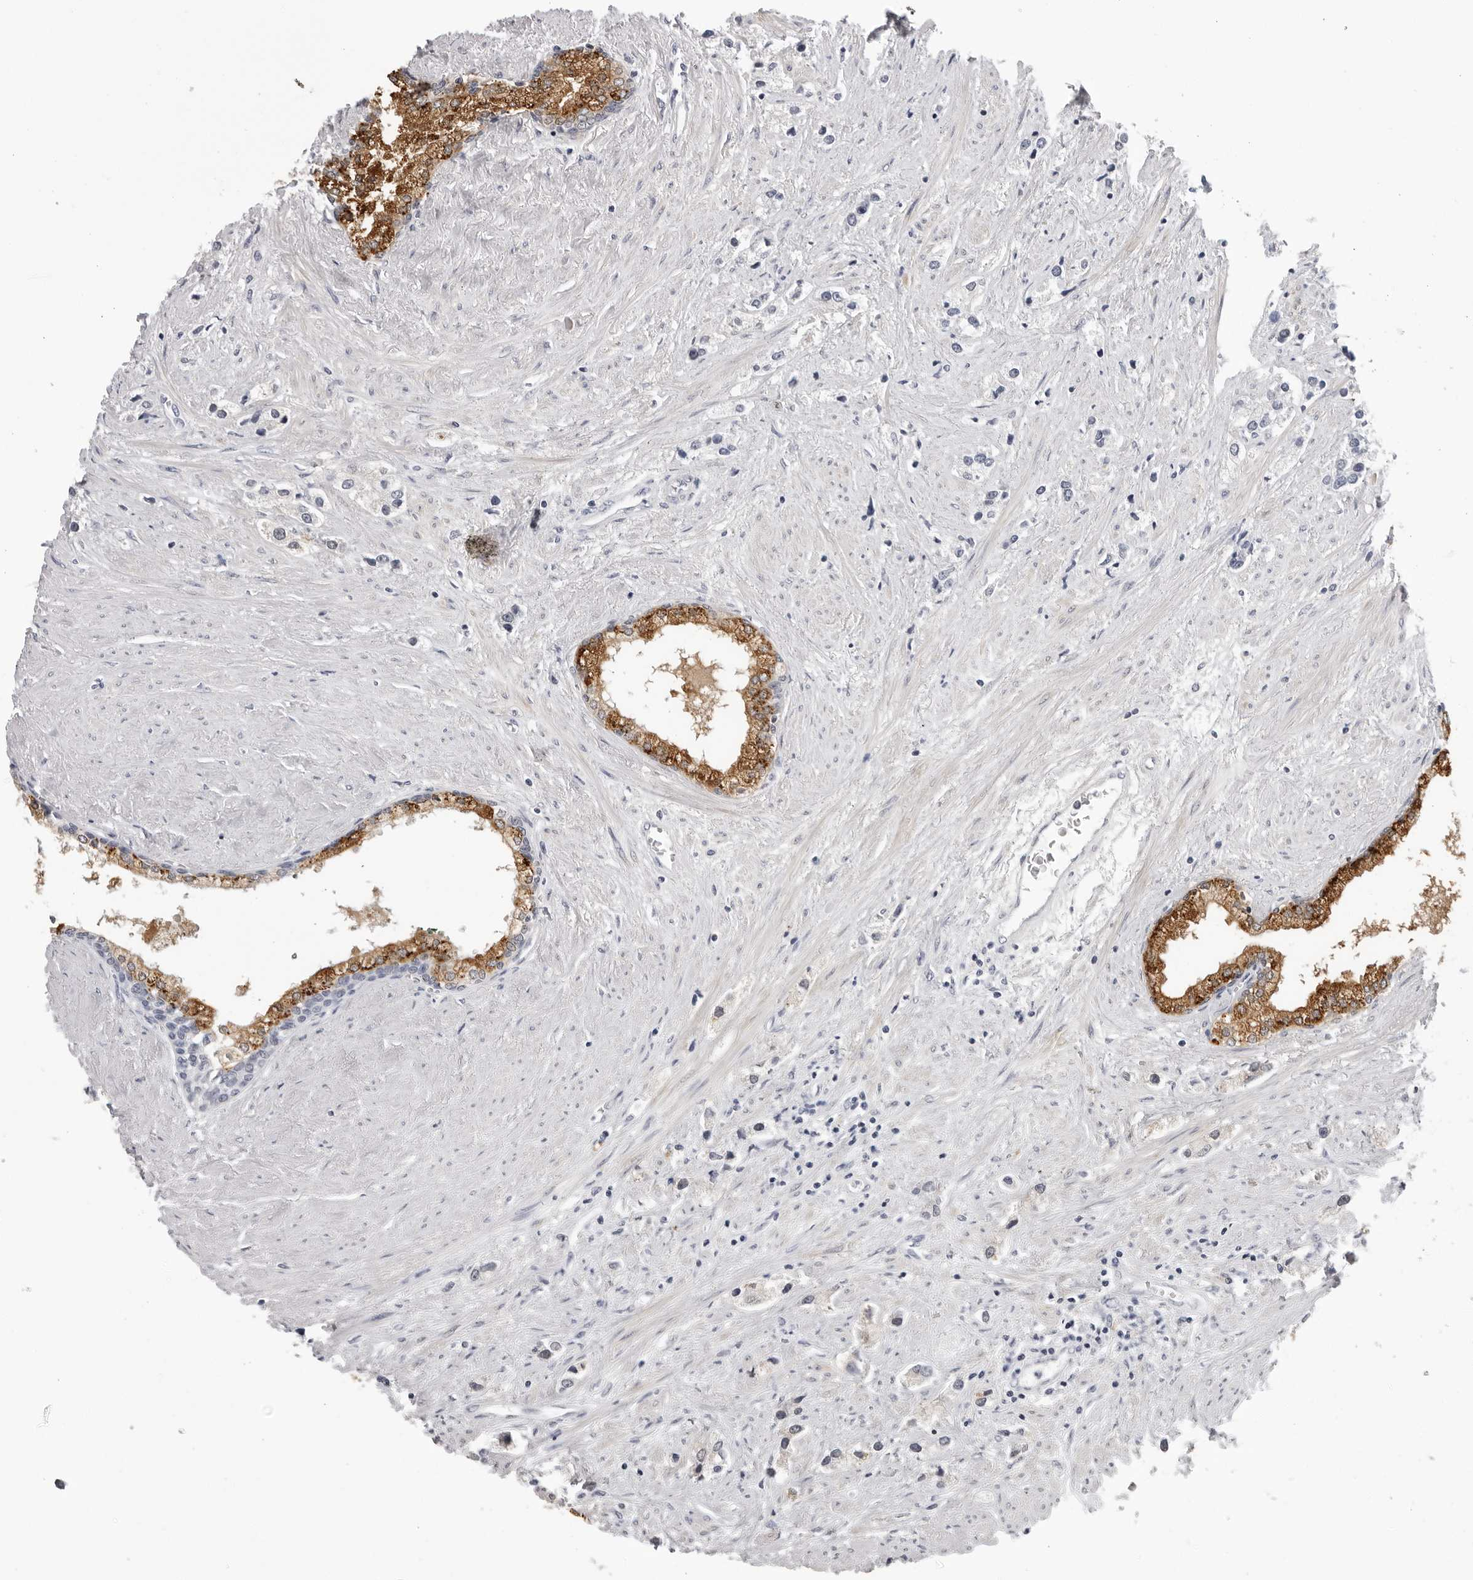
{"staining": {"intensity": "negative", "quantity": "none", "location": "none"}, "tissue": "prostate cancer", "cell_type": "Tumor cells", "image_type": "cancer", "snomed": [{"axis": "morphology", "description": "Adenocarcinoma, High grade"}, {"axis": "topography", "description": "Prostate"}], "caption": "Photomicrograph shows no protein positivity in tumor cells of prostate adenocarcinoma (high-grade) tissue.", "gene": "ZNF502", "patient": {"sex": "male", "age": 66}}